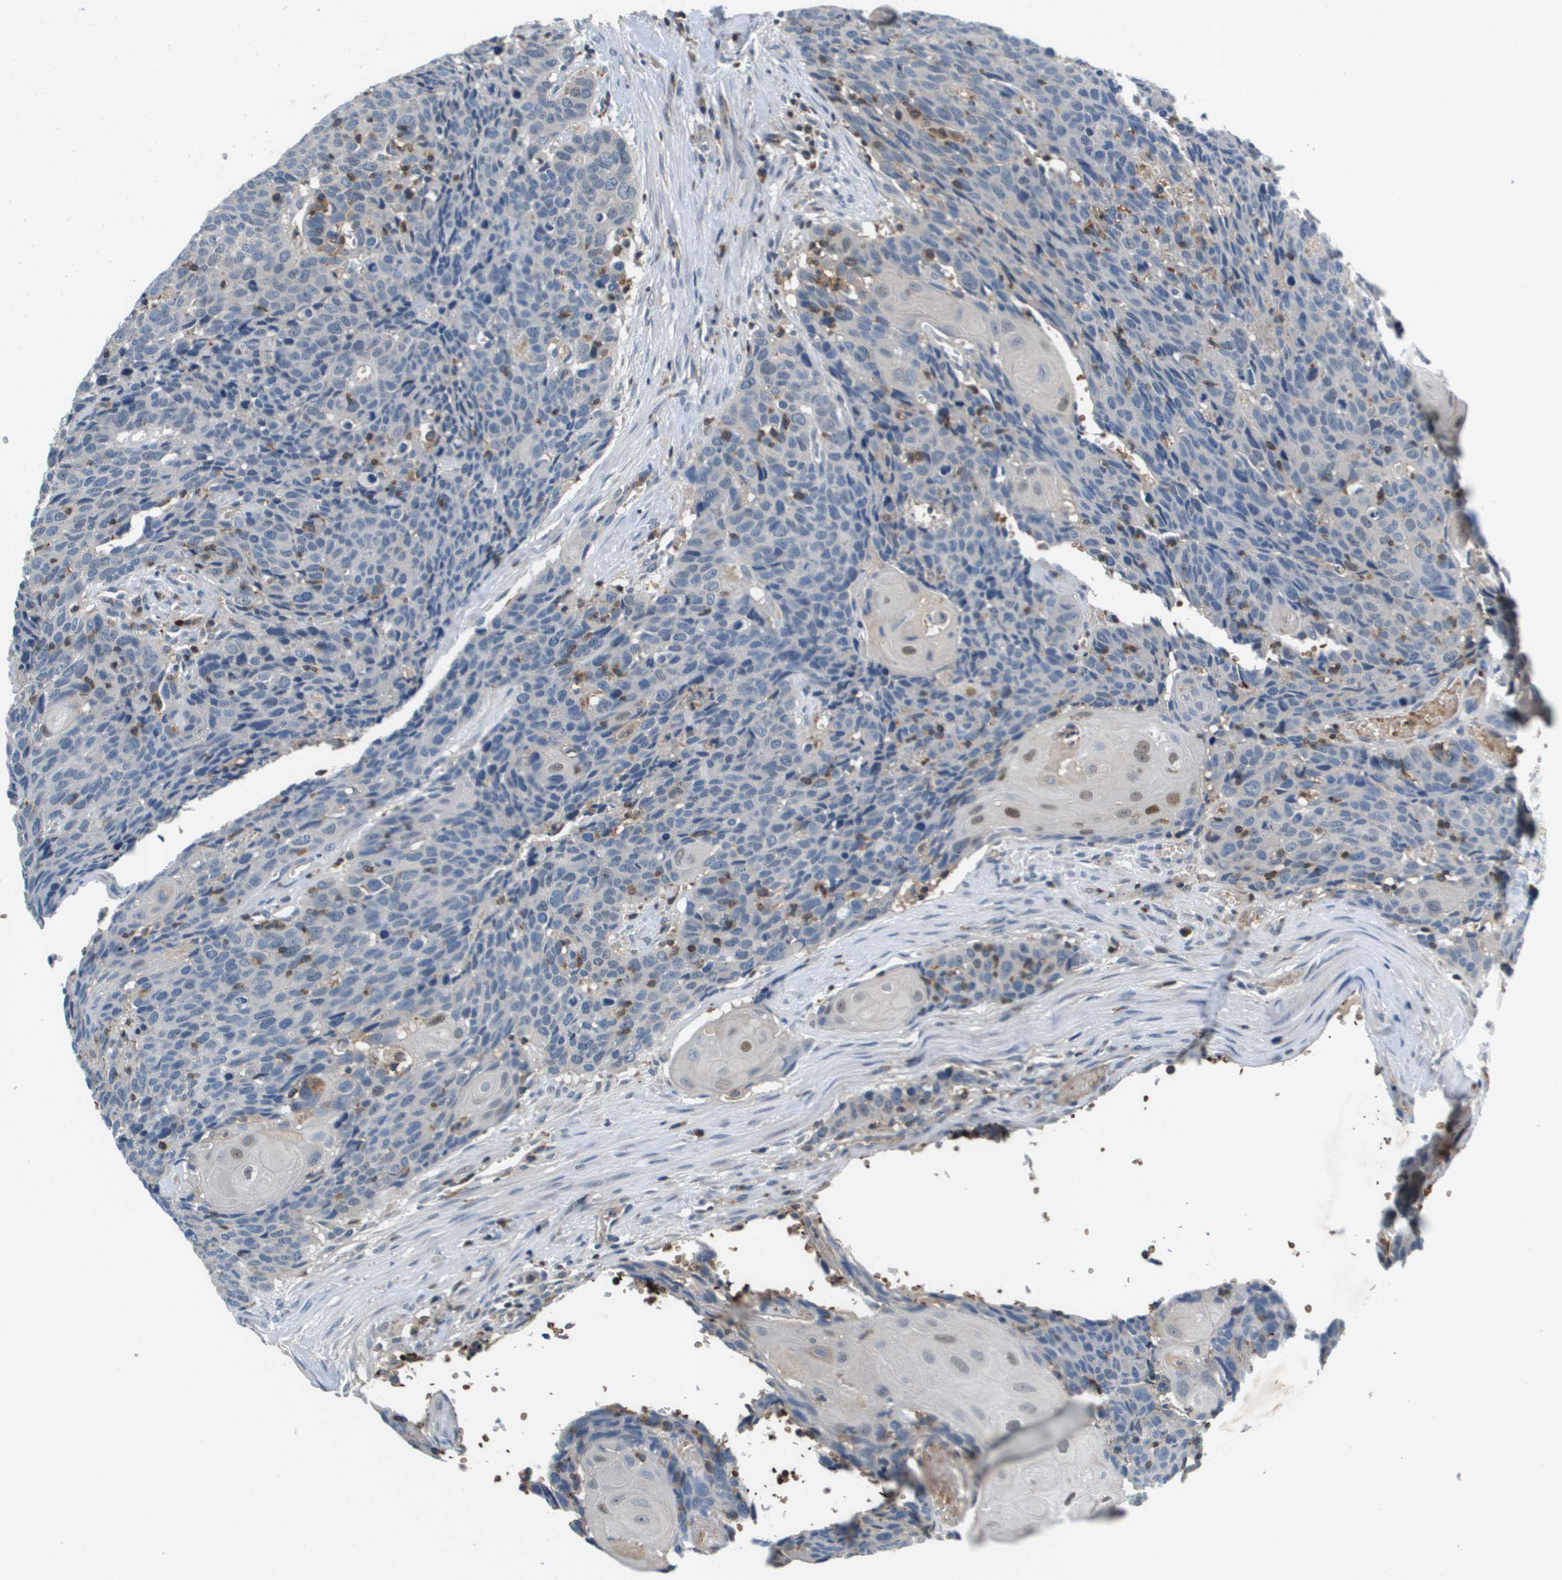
{"staining": {"intensity": "negative", "quantity": "none", "location": "none"}, "tissue": "head and neck cancer", "cell_type": "Tumor cells", "image_type": "cancer", "snomed": [{"axis": "morphology", "description": "Squamous cell carcinoma, NOS"}, {"axis": "topography", "description": "Head-Neck"}], "caption": "IHC image of neoplastic tissue: head and neck cancer stained with DAB shows no significant protein staining in tumor cells.", "gene": "KCNQ5", "patient": {"sex": "male", "age": 66}}